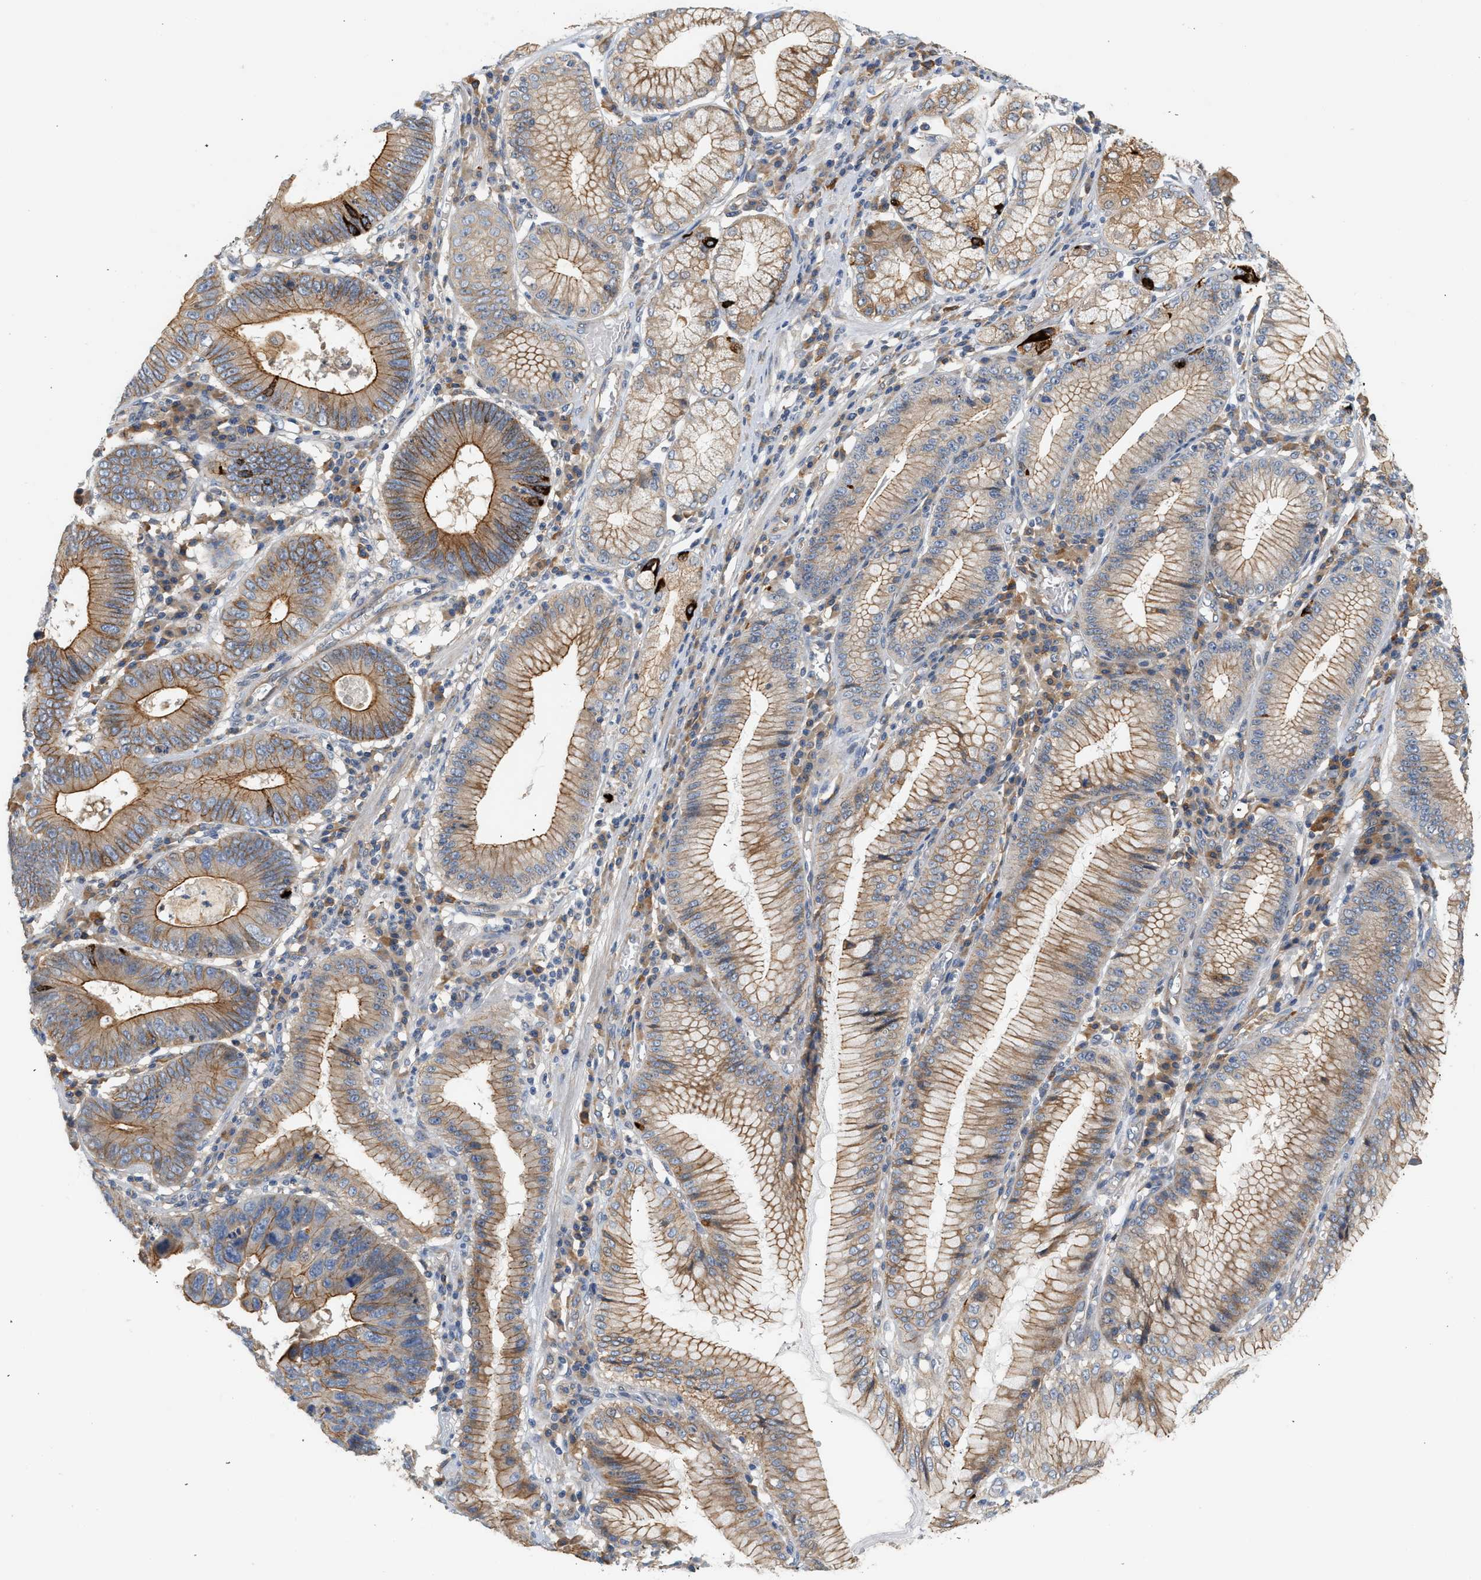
{"staining": {"intensity": "moderate", "quantity": "25%-75%", "location": "cytoplasmic/membranous"}, "tissue": "stomach cancer", "cell_type": "Tumor cells", "image_type": "cancer", "snomed": [{"axis": "morphology", "description": "Adenocarcinoma, NOS"}, {"axis": "topography", "description": "Stomach"}], "caption": "Immunohistochemical staining of stomach adenocarcinoma reveals moderate cytoplasmic/membranous protein positivity in approximately 25%-75% of tumor cells. The staining is performed using DAB (3,3'-diaminobenzidine) brown chromogen to label protein expression. The nuclei are counter-stained blue using hematoxylin.", "gene": "CTXN1", "patient": {"sex": "male", "age": 59}}